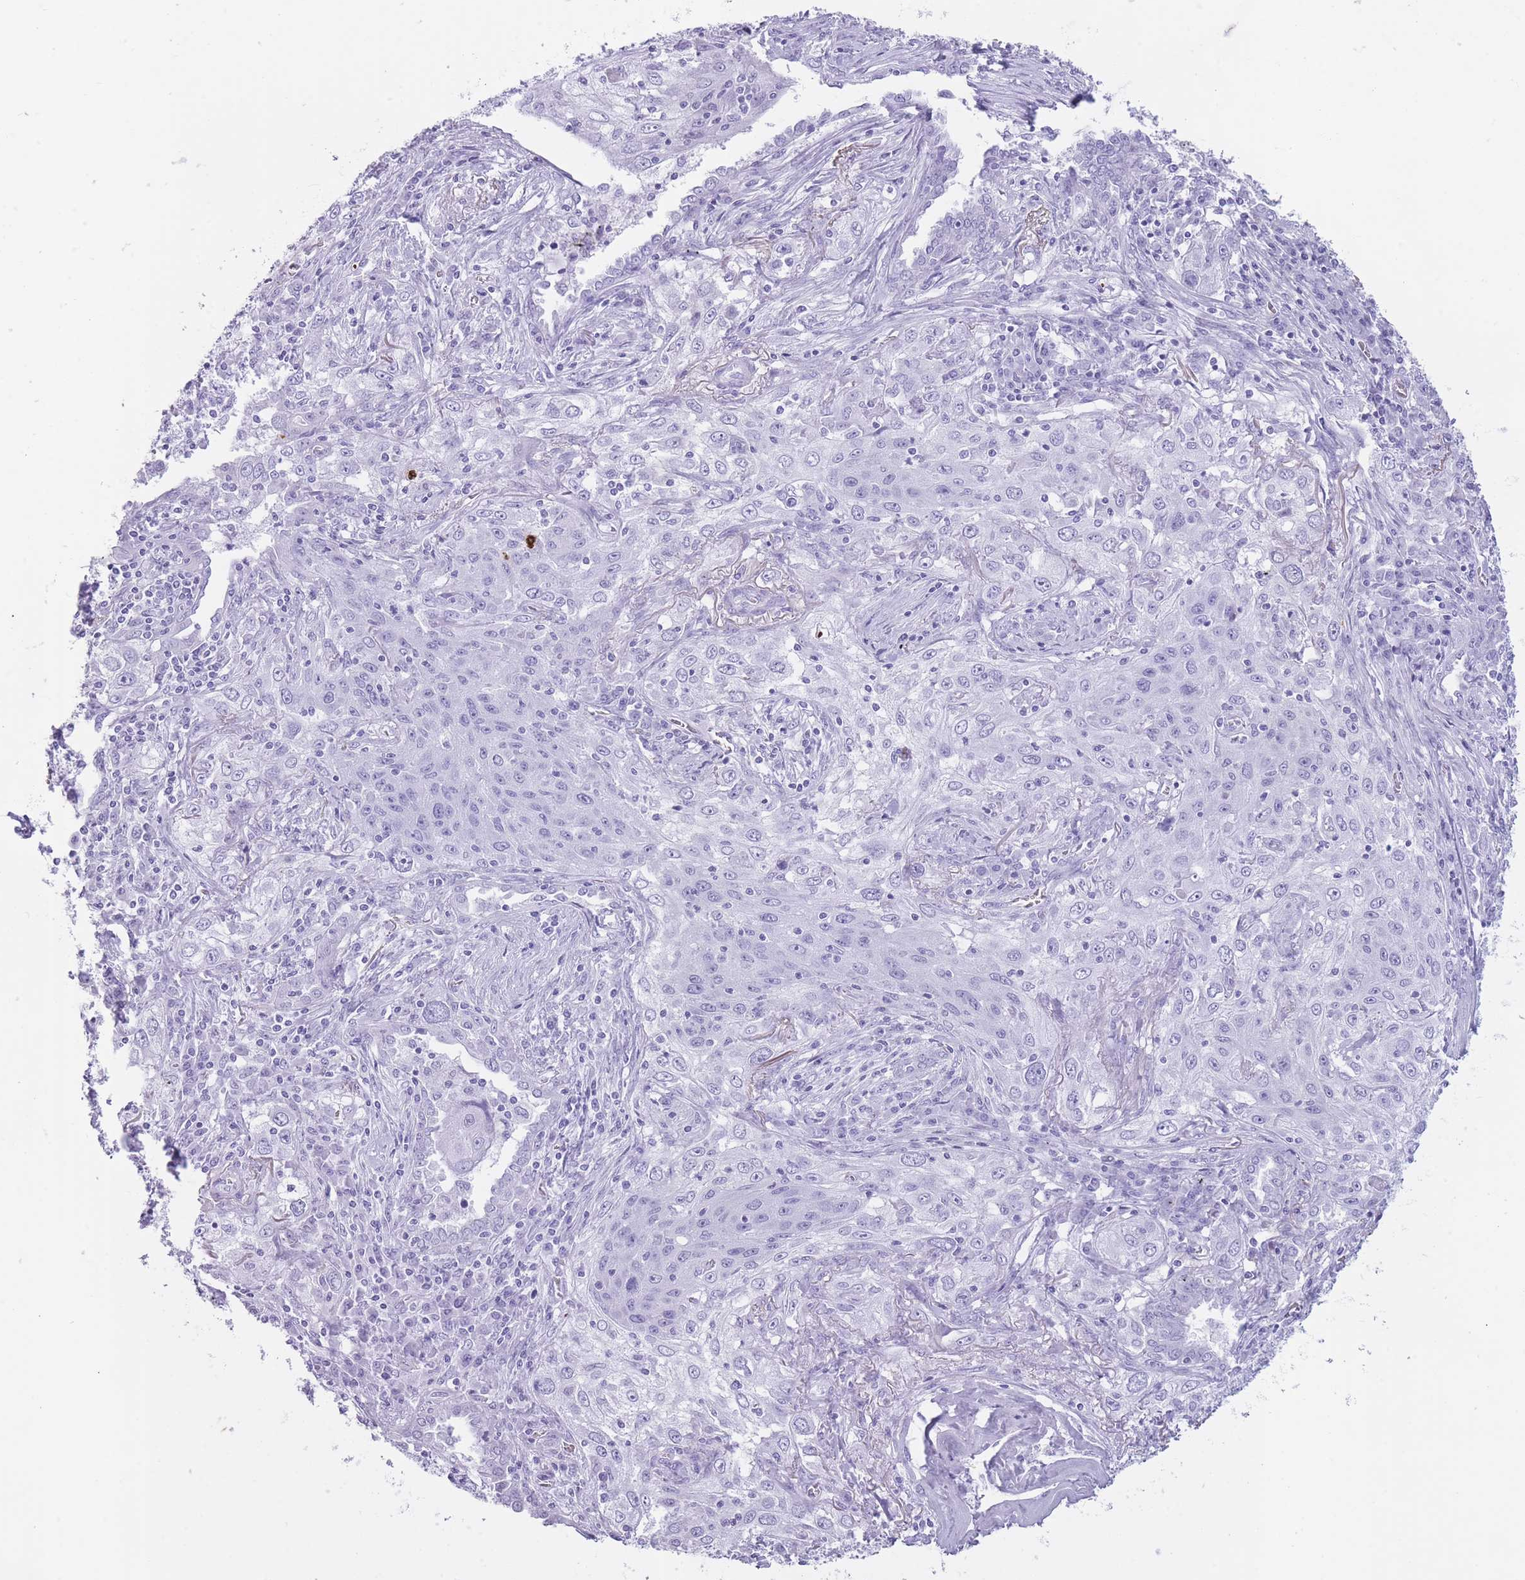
{"staining": {"intensity": "negative", "quantity": "none", "location": "none"}, "tissue": "lung cancer", "cell_type": "Tumor cells", "image_type": "cancer", "snomed": [{"axis": "morphology", "description": "Squamous cell carcinoma, NOS"}, {"axis": "topography", "description": "Lung"}], "caption": "IHC histopathology image of human lung squamous cell carcinoma stained for a protein (brown), which displays no positivity in tumor cells.", "gene": "OR4F21", "patient": {"sex": "female", "age": 69}}